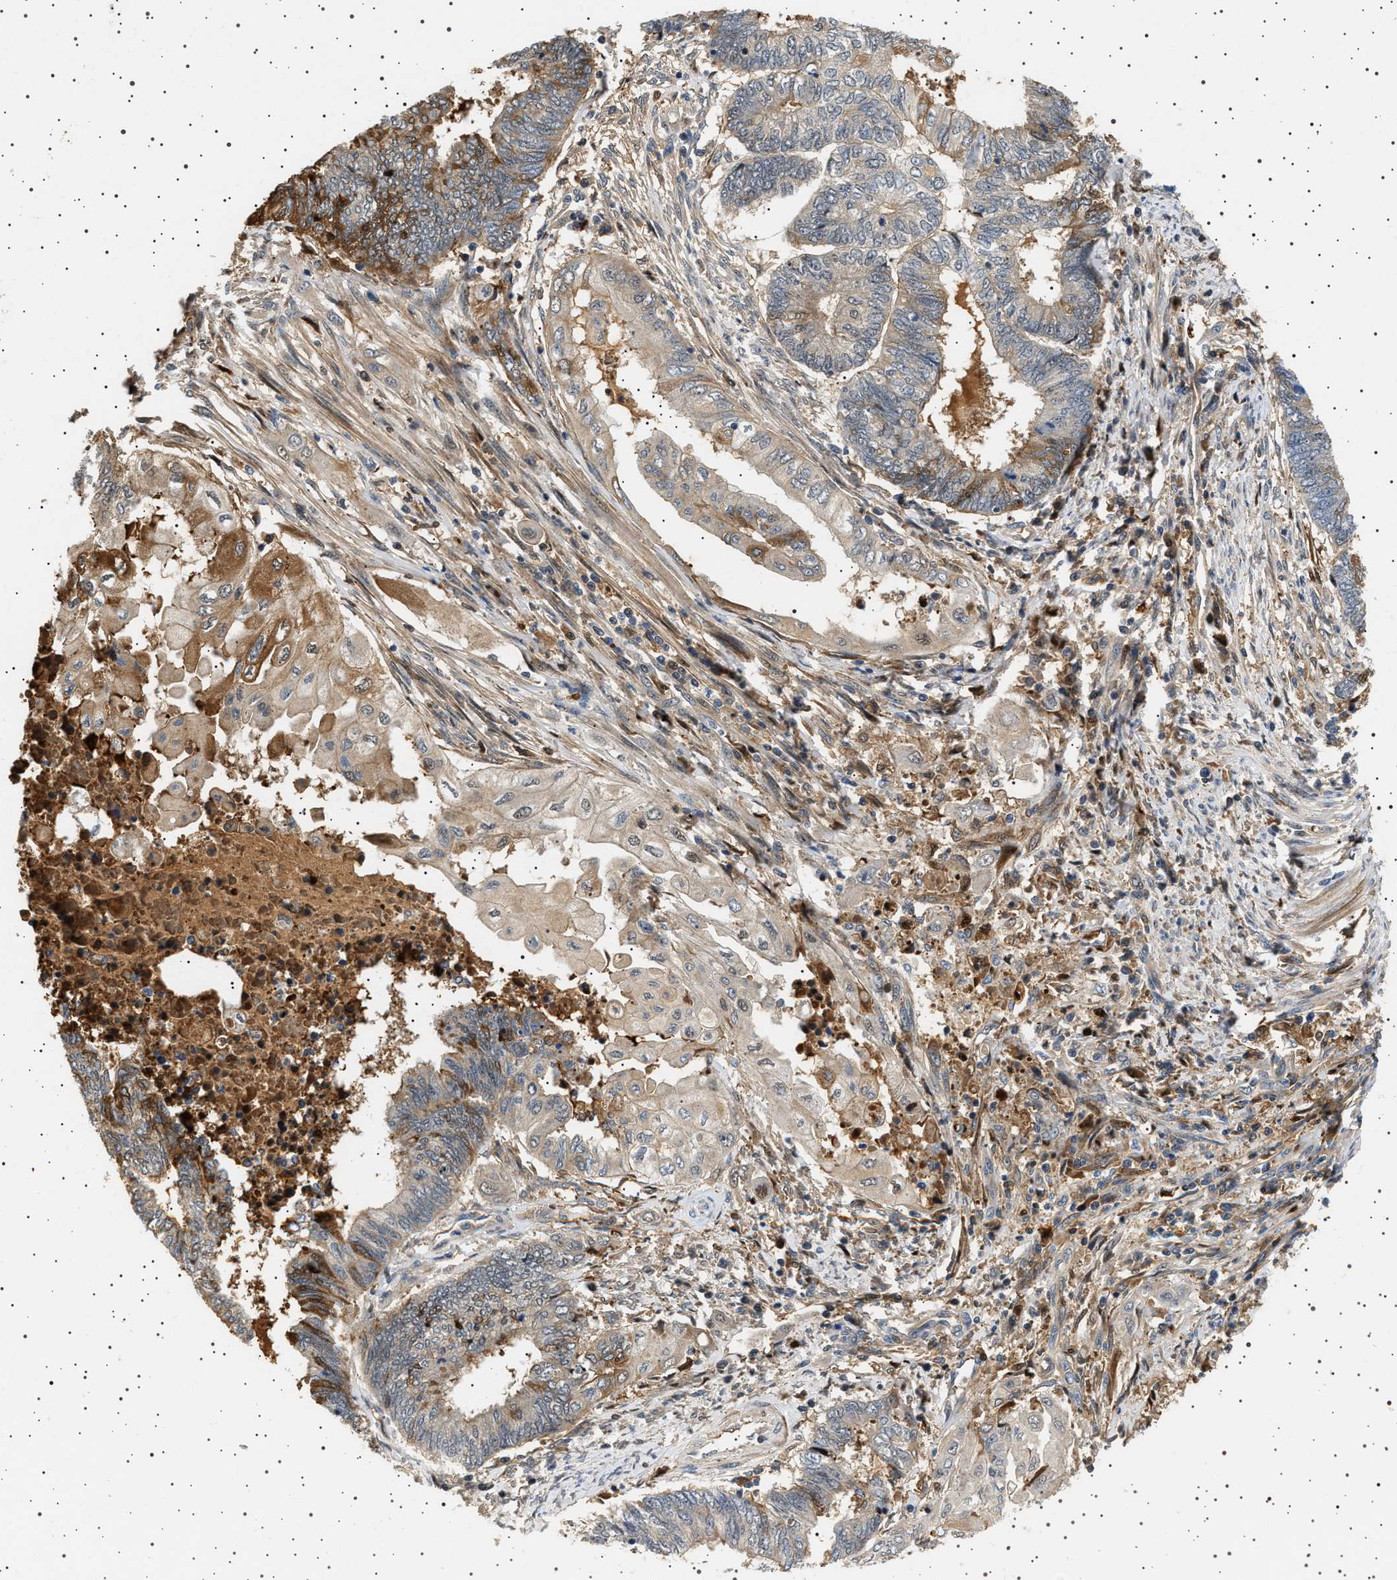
{"staining": {"intensity": "weak", "quantity": "<25%", "location": "cytoplasmic/membranous"}, "tissue": "endometrial cancer", "cell_type": "Tumor cells", "image_type": "cancer", "snomed": [{"axis": "morphology", "description": "Adenocarcinoma, NOS"}, {"axis": "topography", "description": "Uterus"}, {"axis": "topography", "description": "Endometrium"}], "caption": "This is an immunohistochemistry histopathology image of adenocarcinoma (endometrial). There is no positivity in tumor cells.", "gene": "FICD", "patient": {"sex": "female", "age": 70}}